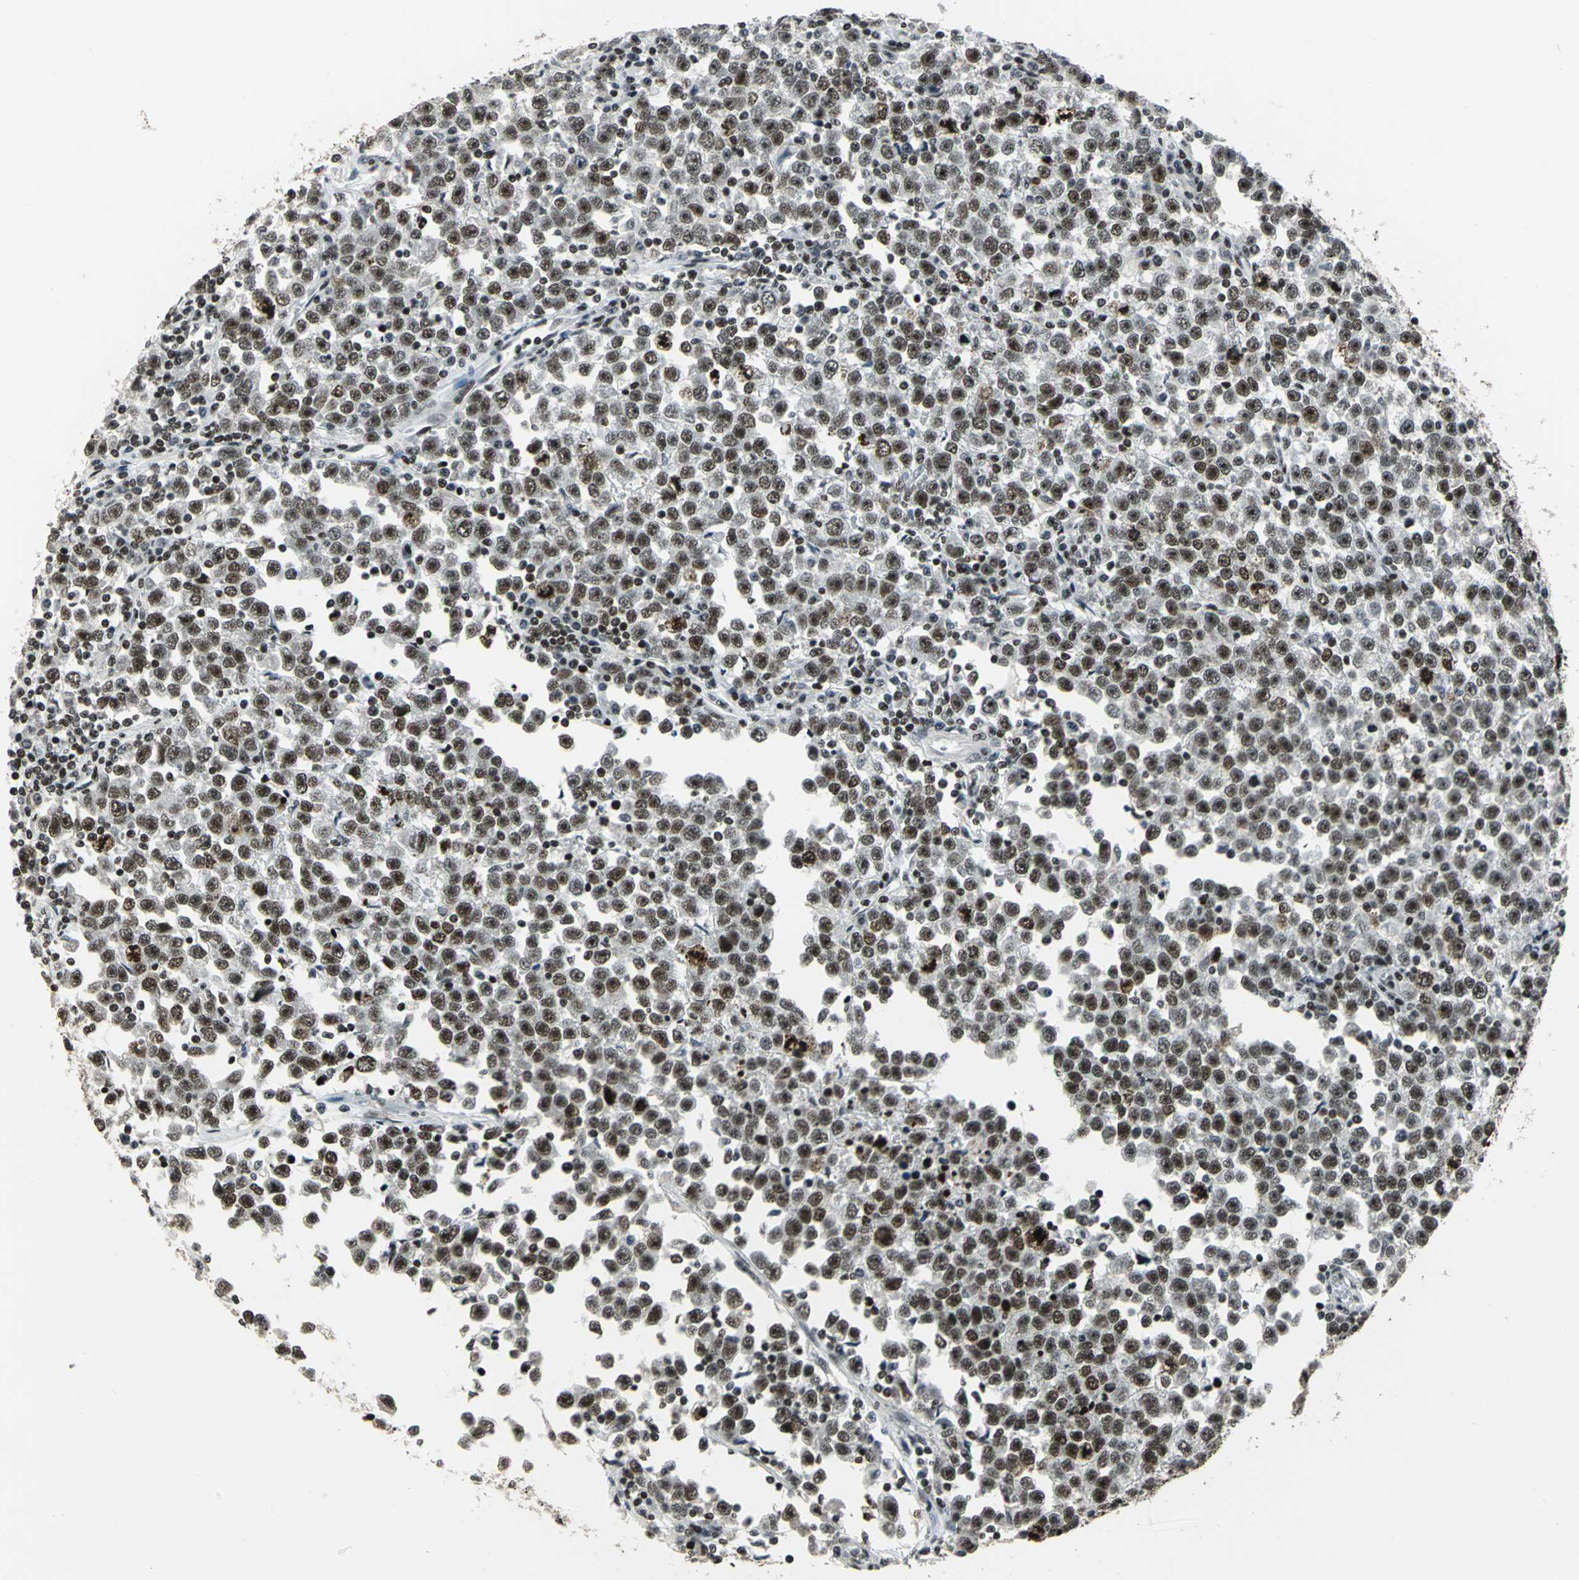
{"staining": {"intensity": "strong", "quantity": ">75%", "location": "nuclear"}, "tissue": "testis cancer", "cell_type": "Tumor cells", "image_type": "cancer", "snomed": [{"axis": "morphology", "description": "Seminoma, NOS"}, {"axis": "topography", "description": "Testis"}], "caption": "The histopathology image shows a brown stain indicating the presence of a protein in the nuclear of tumor cells in seminoma (testis).", "gene": "UBTF", "patient": {"sex": "male", "age": 43}}